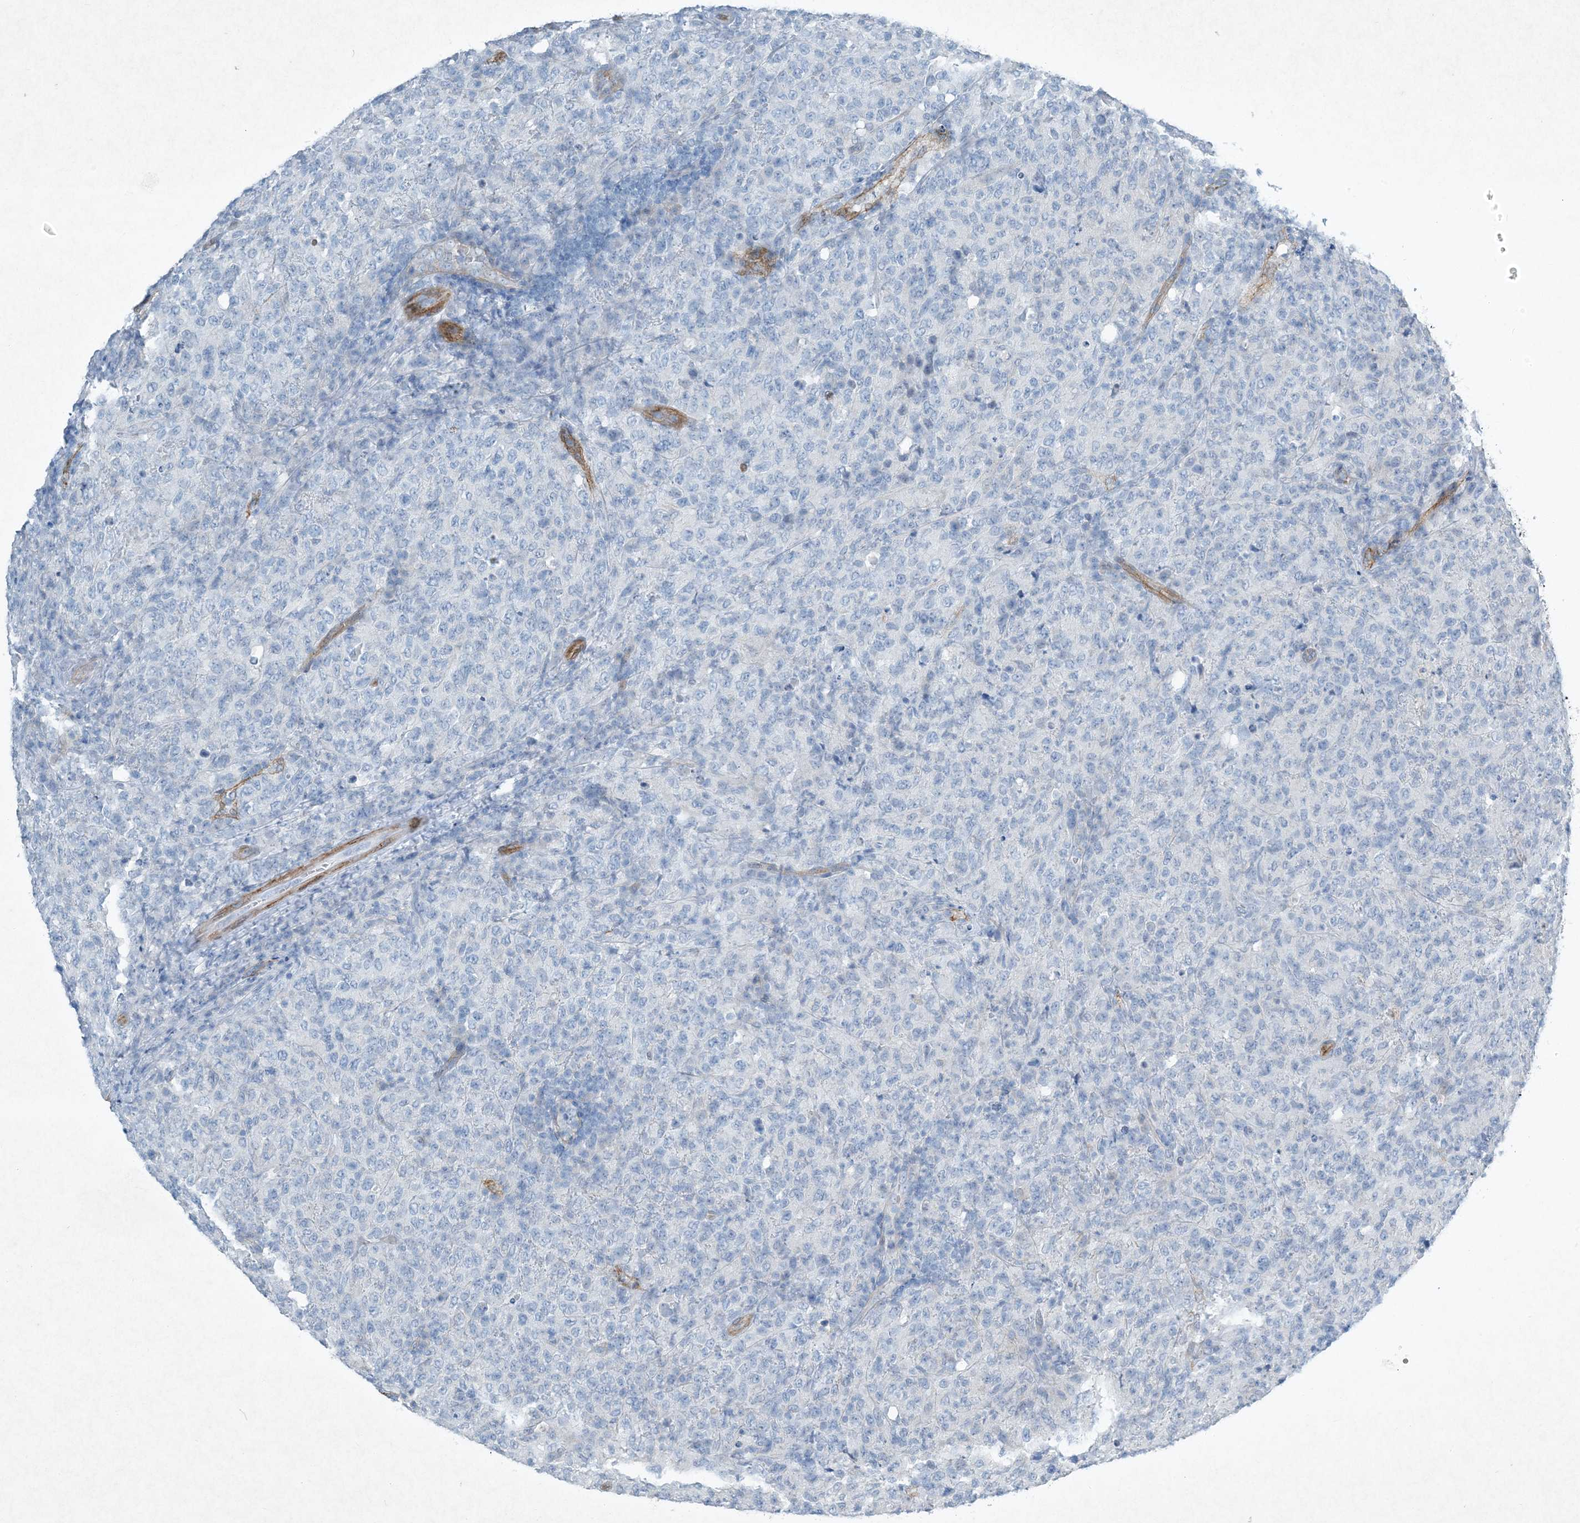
{"staining": {"intensity": "negative", "quantity": "none", "location": "none"}, "tissue": "lymphoma", "cell_type": "Tumor cells", "image_type": "cancer", "snomed": [{"axis": "morphology", "description": "Malignant lymphoma, non-Hodgkin's type, High grade"}, {"axis": "topography", "description": "Tonsil"}], "caption": "Tumor cells show no significant protein staining in high-grade malignant lymphoma, non-Hodgkin's type.", "gene": "PGM5", "patient": {"sex": "female", "age": 36}}